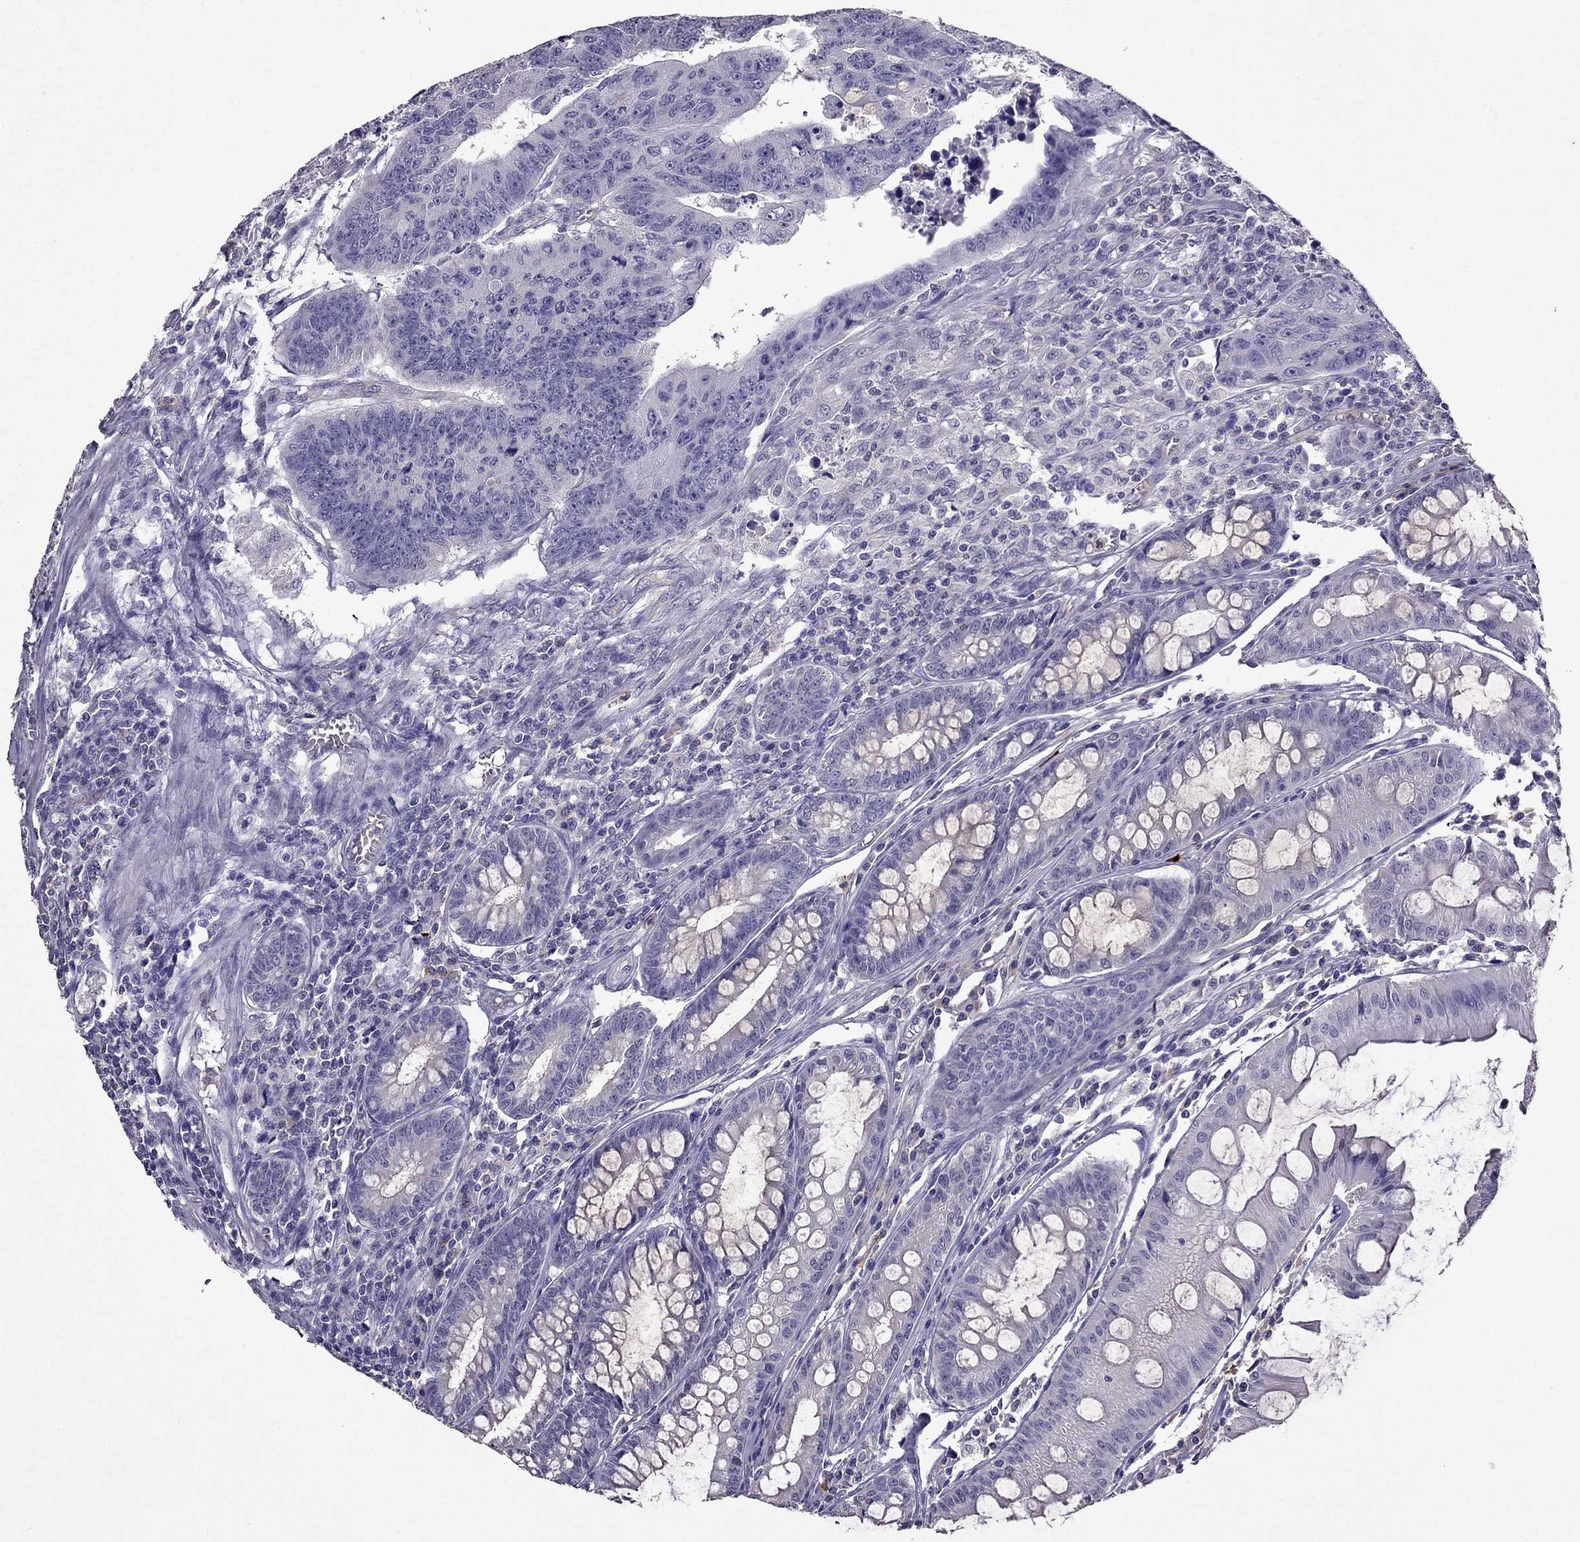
{"staining": {"intensity": "negative", "quantity": "none", "location": "none"}, "tissue": "colorectal cancer", "cell_type": "Tumor cells", "image_type": "cancer", "snomed": [{"axis": "morphology", "description": "Adenocarcinoma, NOS"}, {"axis": "topography", "description": "Rectum"}], "caption": "High power microscopy micrograph of an immunohistochemistry image of colorectal cancer, revealing no significant positivity in tumor cells.", "gene": "RFLNB", "patient": {"sex": "female", "age": 85}}